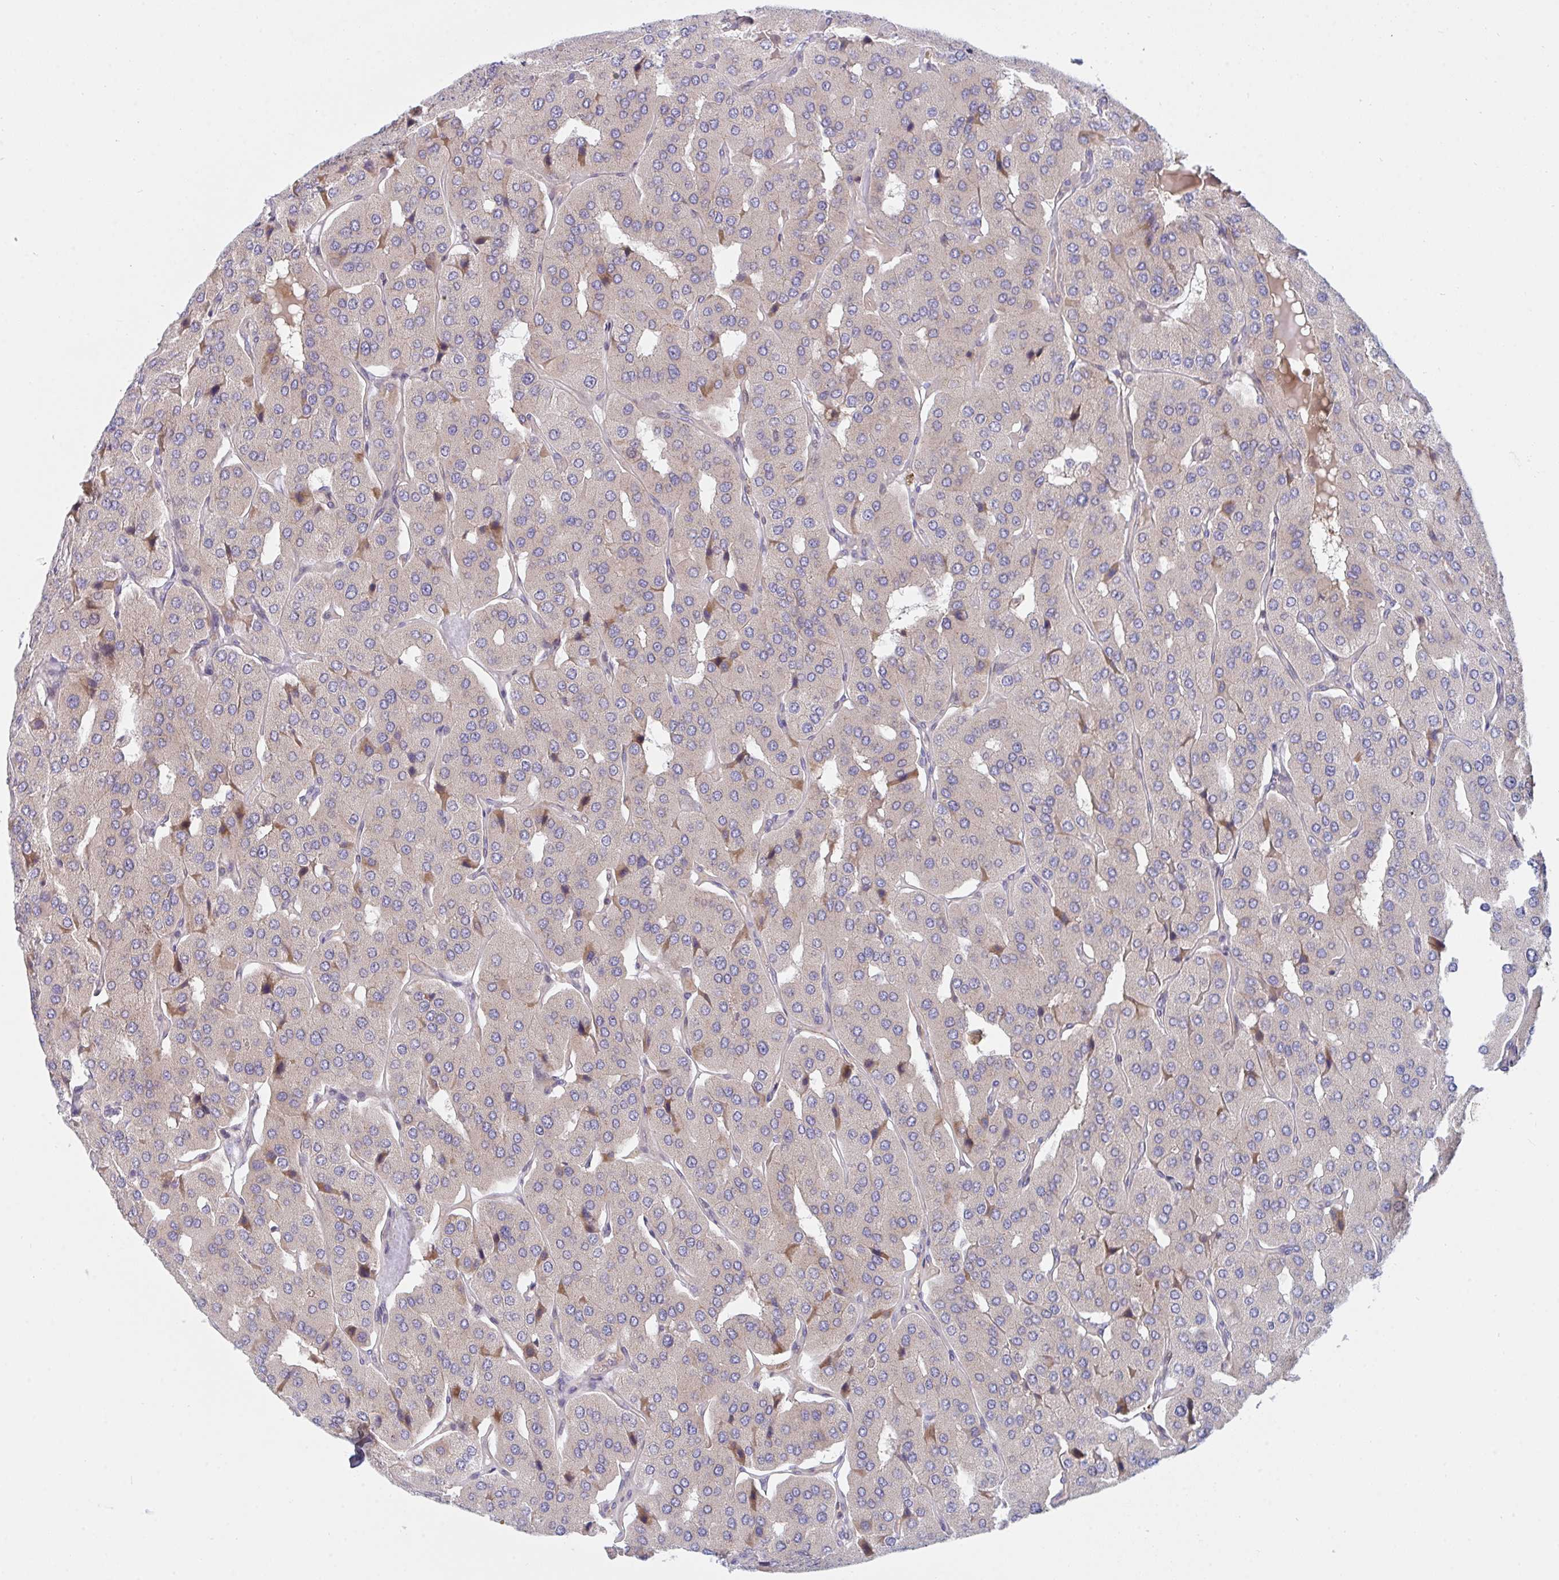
{"staining": {"intensity": "negative", "quantity": "none", "location": "none"}, "tissue": "parathyroid gland", "cell_type": "Glandular cells", "image_type": "normal", "snomed": [{"axis": "morphology", "description": "Normal tissue, NOS"}, {"axis": "morphology", "description": "Adenoma, NOS"}, {"axis": "topography", "description": "Parathyroid gland"}], "caption": "This is a image of IHC staining of unremarkable parathyroid gland, which shows no staining in glandular cells. Nuclei are stained in blue.", "gene": "TNFSF4", "patient": {"sex": "female", "age": 86}}